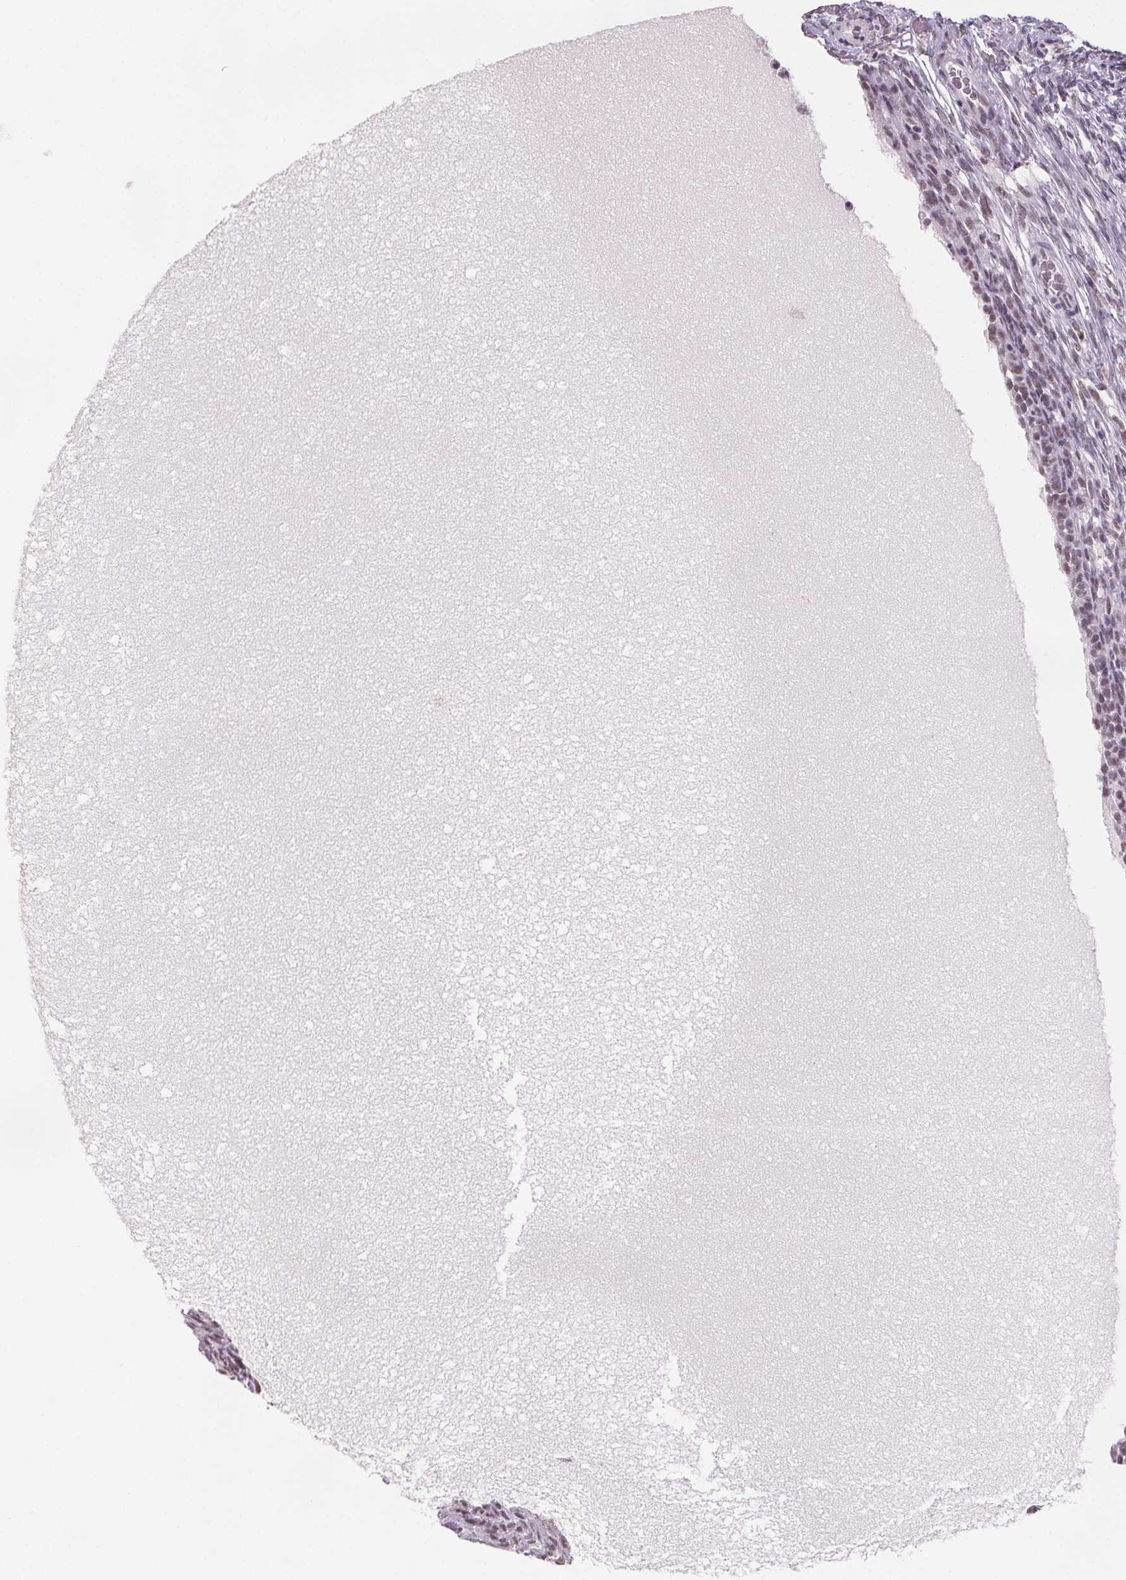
{"staining": {"intensity": "negative", "quantity": "none", "location": "none"}, "tissue": "ovary", "cell_type": "Follicle cells", "image_type": "normal", "snomed": [{"axis": "morphology", "description": "Normal tissue, NOS"}, {"axis": "topography", "description": "Ovary"}], "caption": "IHC of unremarkable human ovary exhibits no expression in follicle cells.", "gene": "ZNF572", "patient": {"sex": "female", "age": 34}}